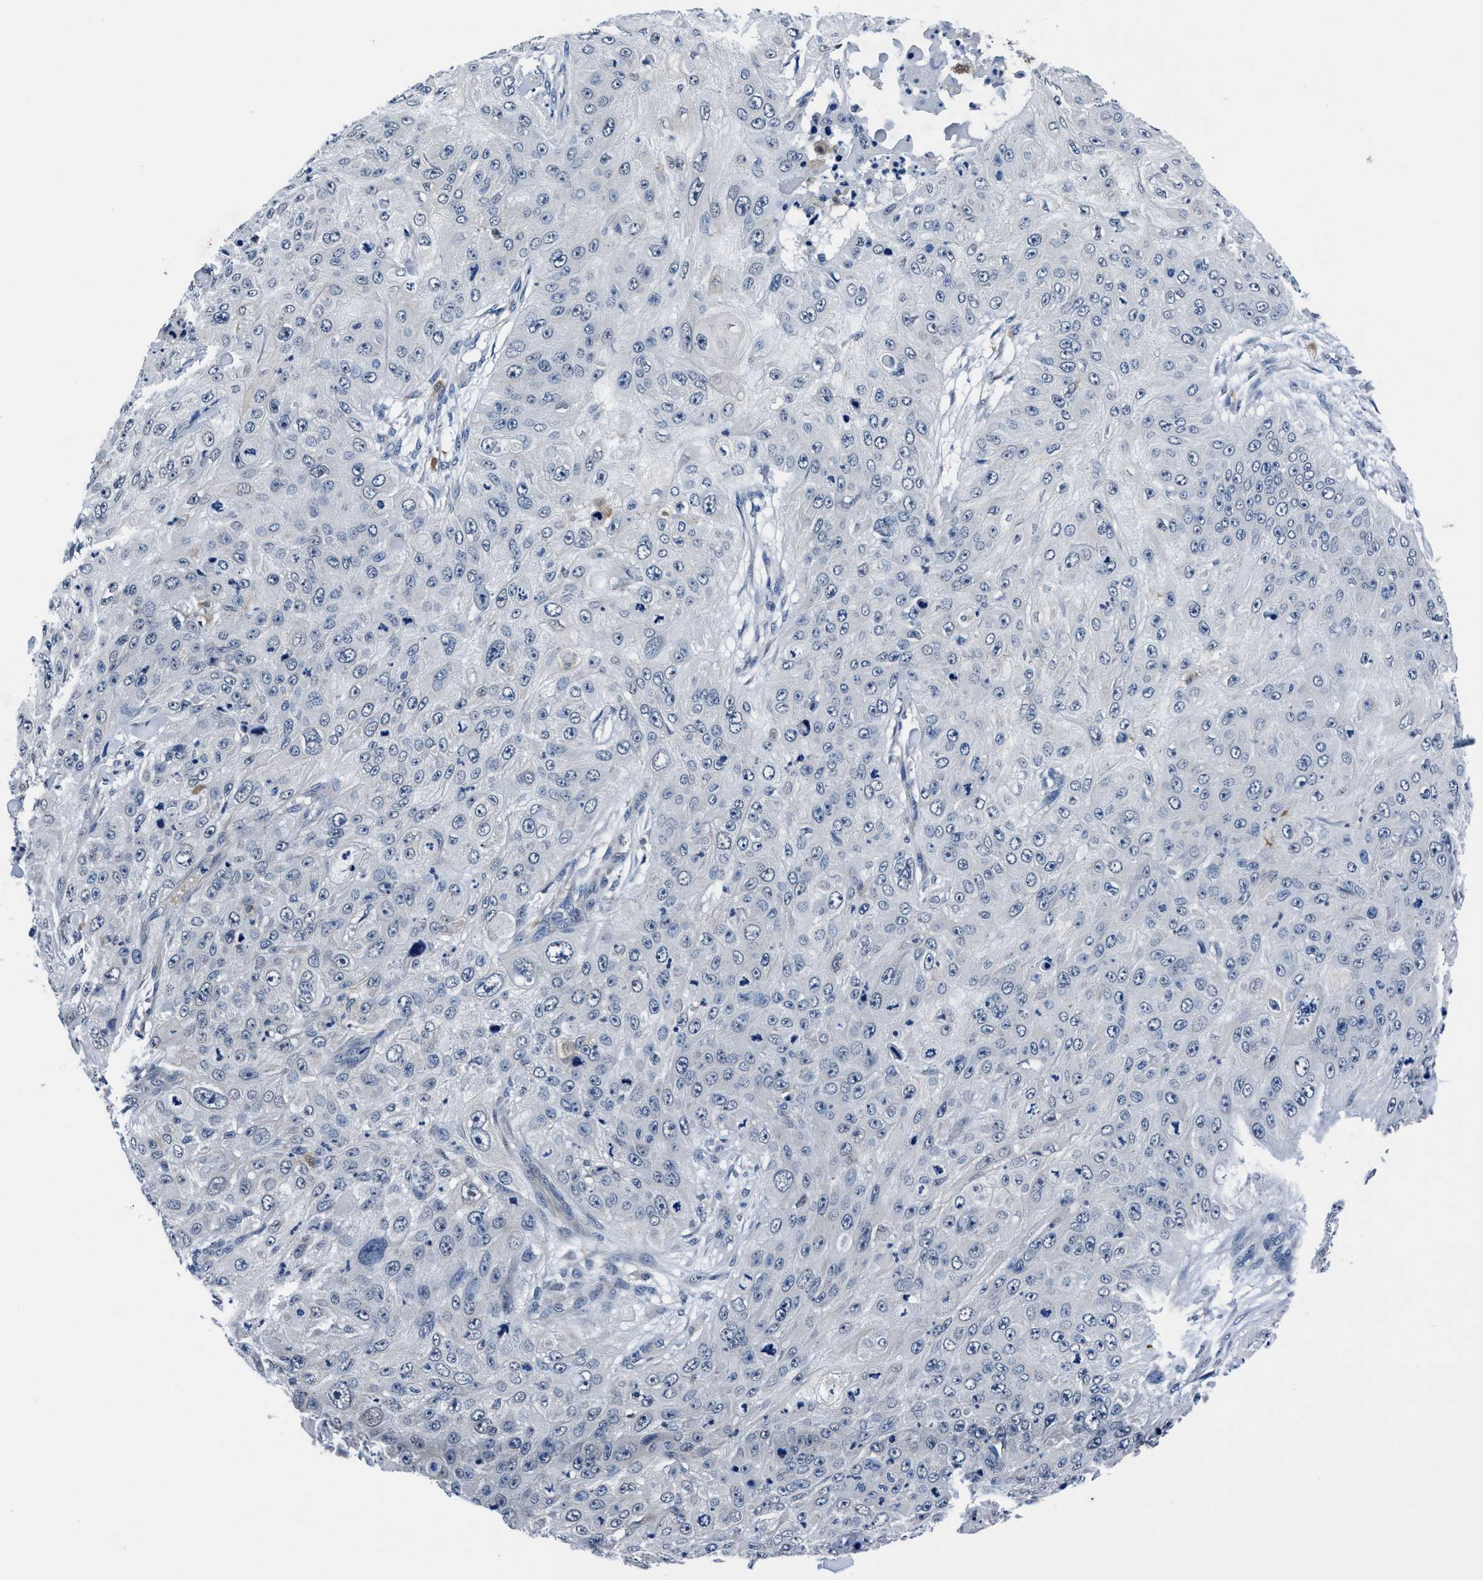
{"staining": {"intensity": "negative", "quantity": "none", "location": "none"}, "tissue": "skin cancer", "cell_type": "Tumor cells", "image_type": "cancer", "snomed": [{"axis": "morphology", "description": "Squamous cell carcinoma, NOS"}, {"axis": "topography", "description": "Skin"}], "caption": "Immunohistochemical staining of human skin cancer displays no significant staining in tumor cells. (Stains: DAB (3,3'-diaminobenzidine) immunohistochemistry with hematoxylin counter stain, Microscopy: brightfield microscopy at high magnification).", "gene": "TMEM94", "patient": {"sex": "female", "age": 80}}